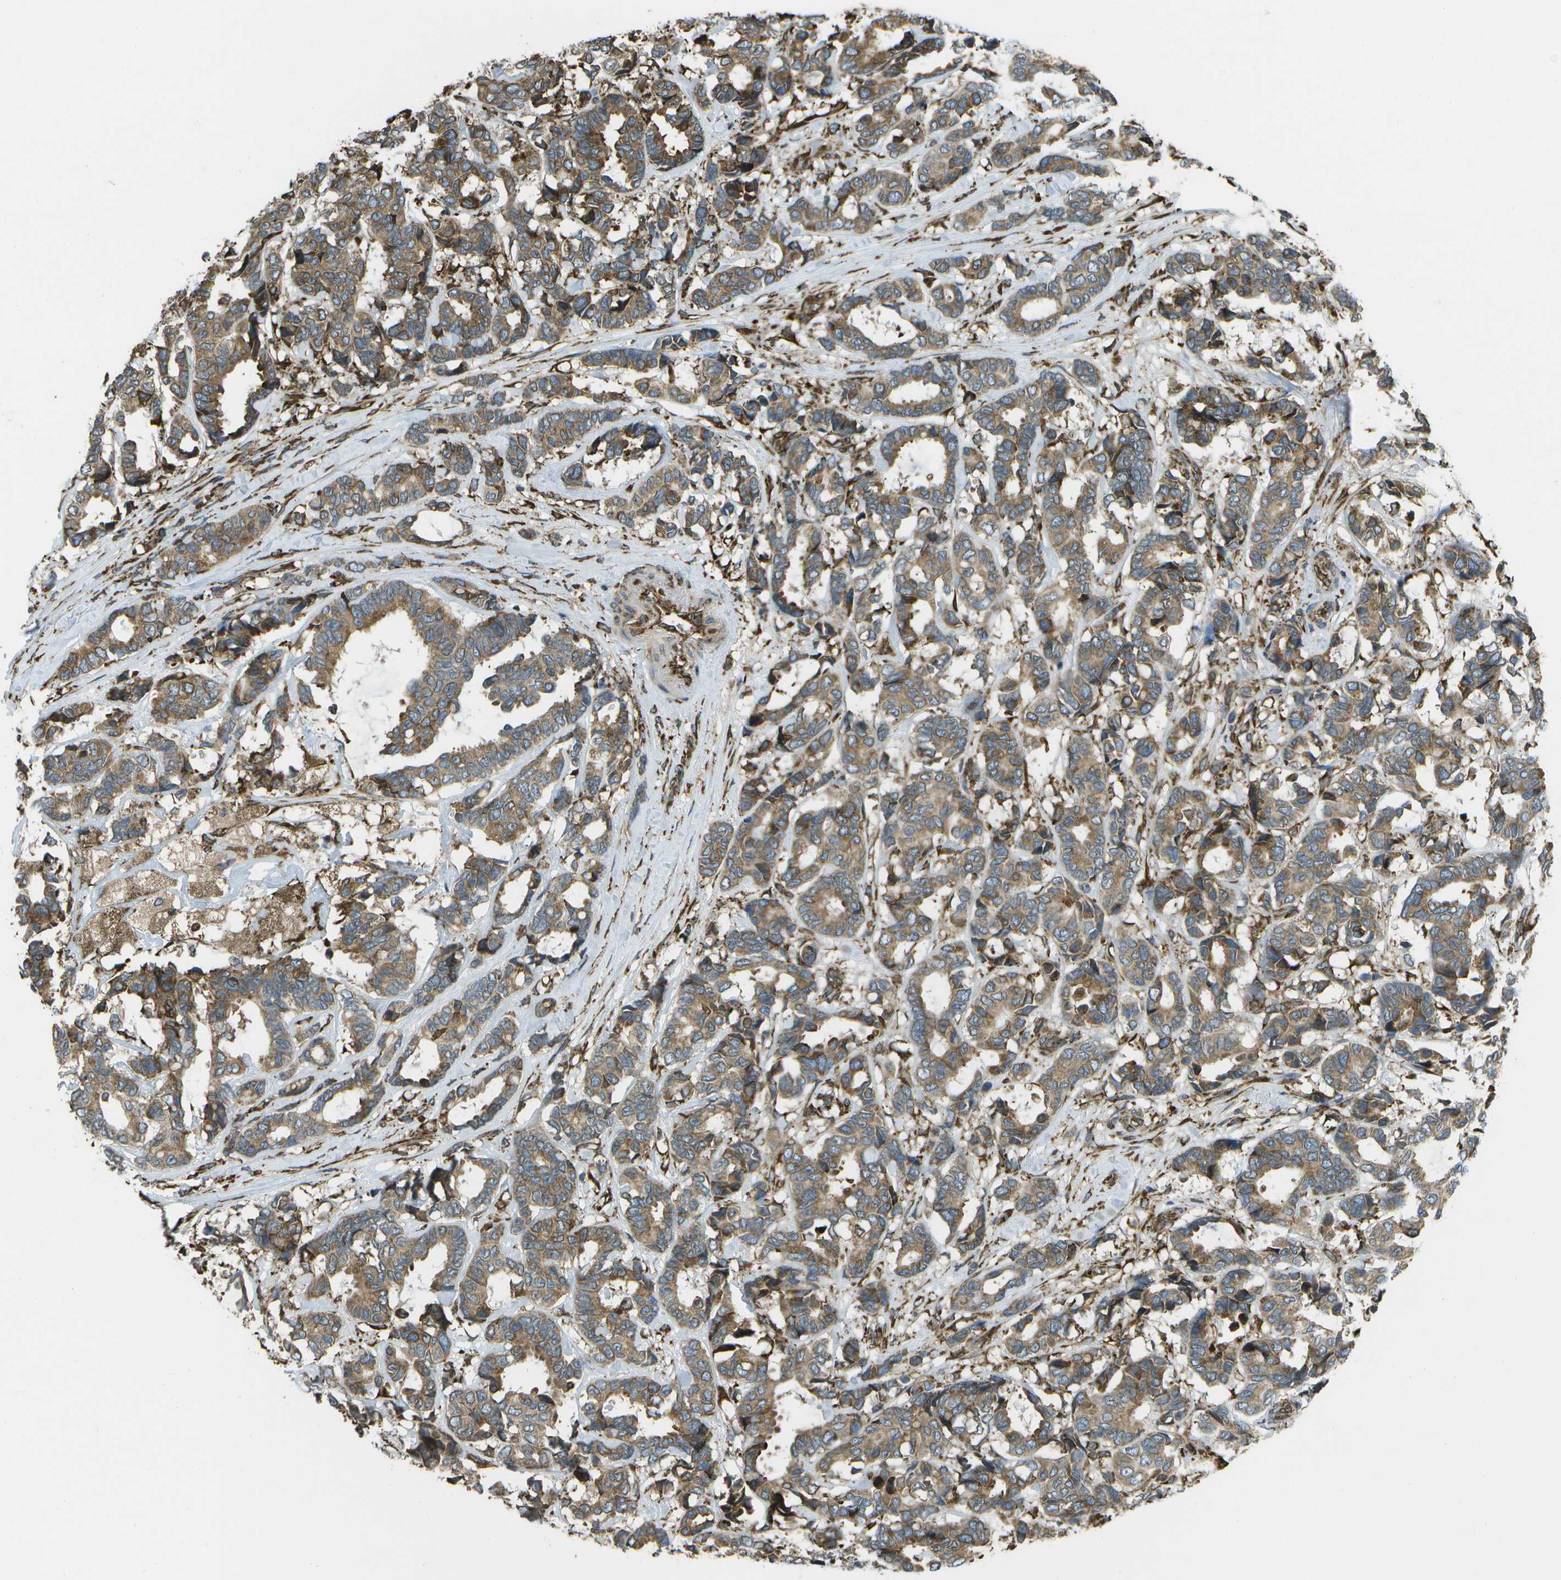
{"staining": {"intensity": "moderate", "quantity": ">75%", "location": "cytoplasmic/membranous"}, "tissue": "breast cancer", "cell_type": "Tumor cells", "image_type": "cancer", "snomed": [{"axis": "morphology", "description": "Duct carcinoma"}, {"axis": "topography", "description": "Breast"}], "caption": "Immunohistochemistry (DAB) staining of breast cancer (invasive ductal carcinoma) exhibits moderate cytoplasmic/membranous protein expression in about >75% of tumor cells.", "gene": "PDIA4", "patient": {"sex": "female", "age": 87}}